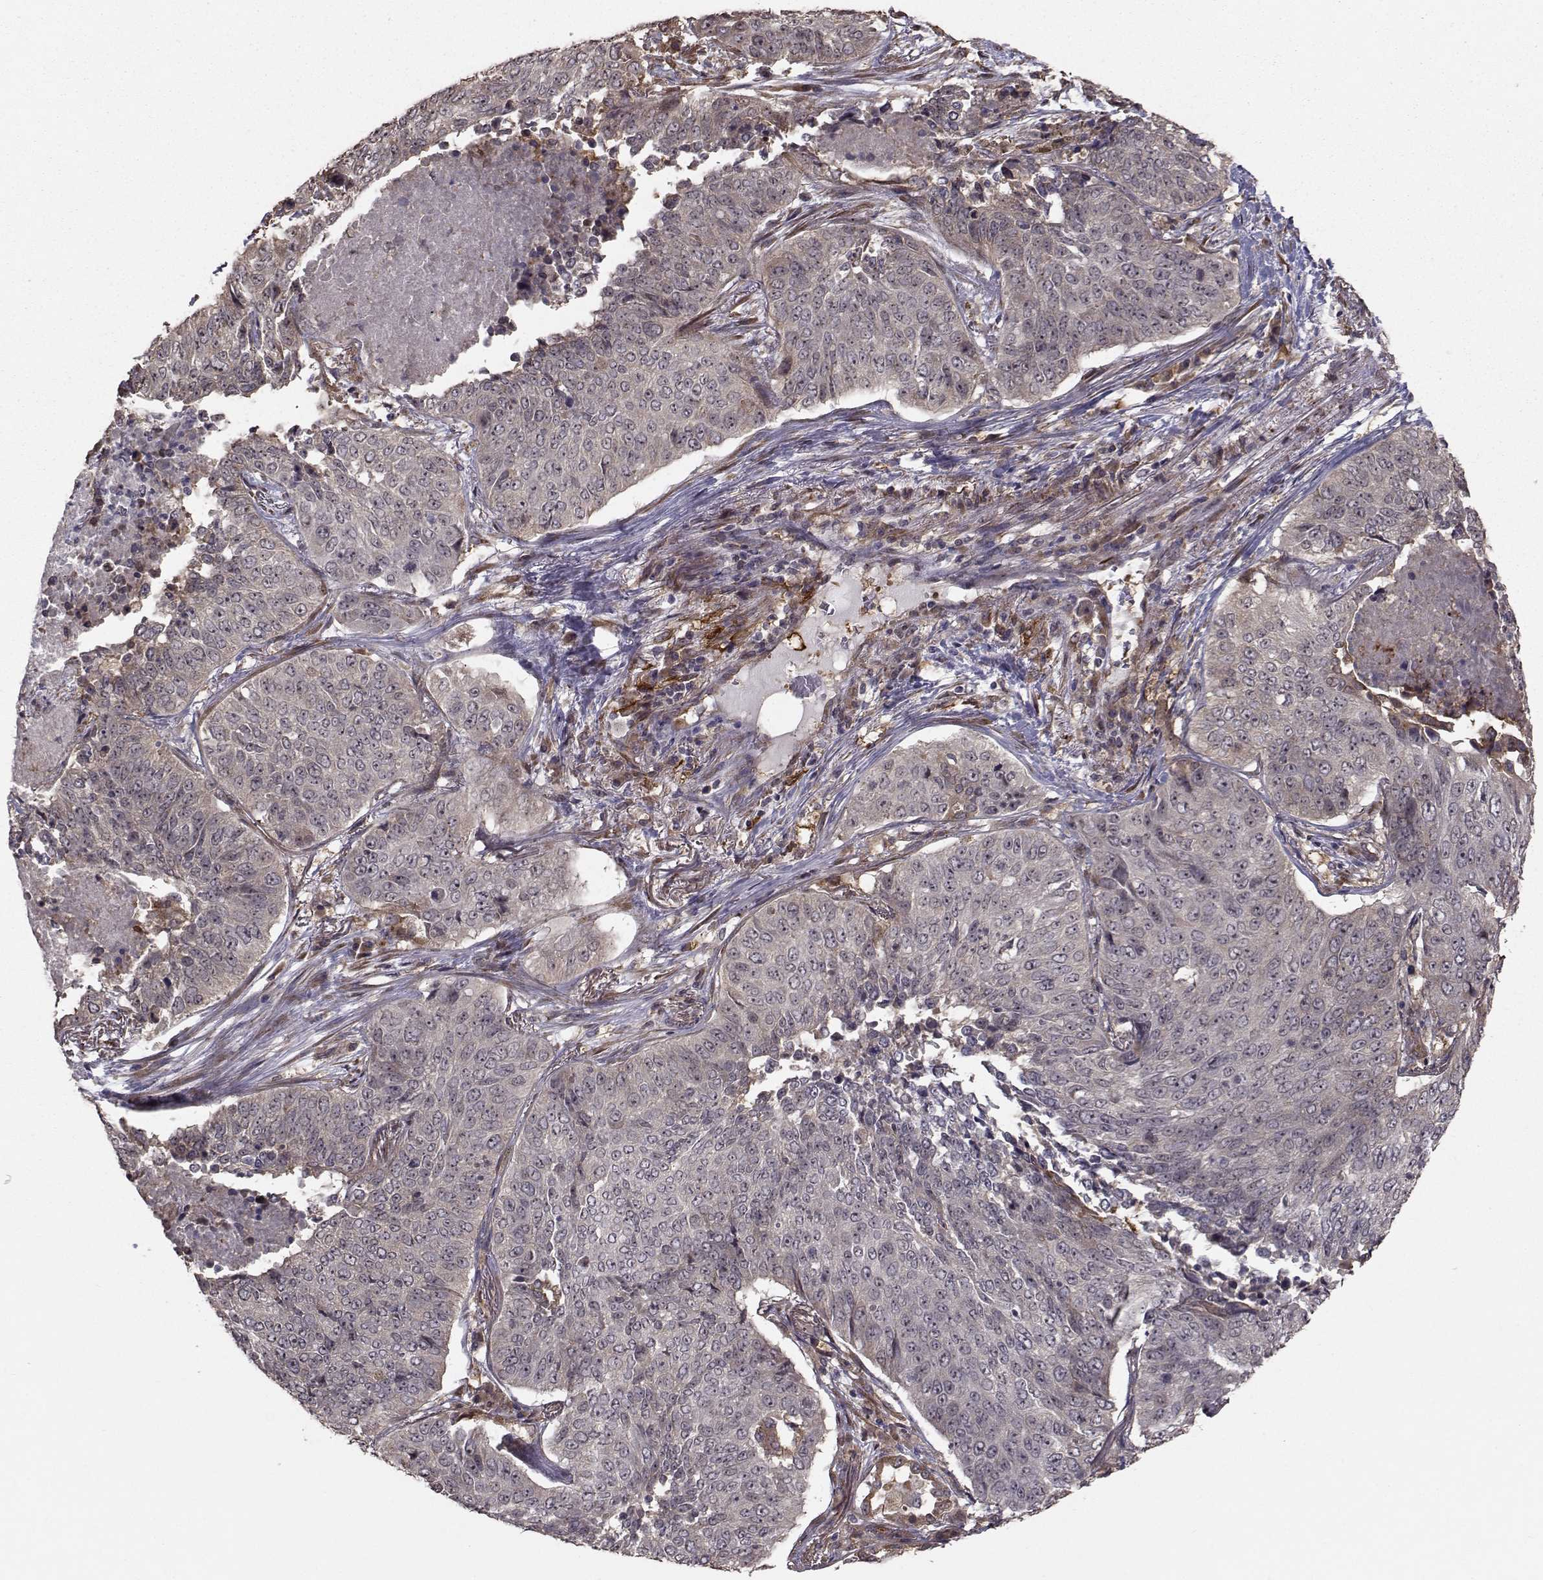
{"staining": {"intensity": "negative", "quantity": "none", "location": "none"}, "tissue": "lung cancer", "cell_type": "Tumor cells", "image_type": "cancer", "snomed": [{"axis": "morphology", "description": "Normal tissue, NOS"}, {"axis": "morphology", "description": "Squamous cell carcinoma, NOS"}, {"axis": "topography", "description": "Bronchus"}, {"axis": "topography", "description": "Lung"}], "caption": "Human squamous cell carcinoma (lung) stained for a protein using immunohistochemistry (IHC) shows no staining in tumor cells.", "gene": "TRIP10", "patient": {"sex": "male", "age": 64}}